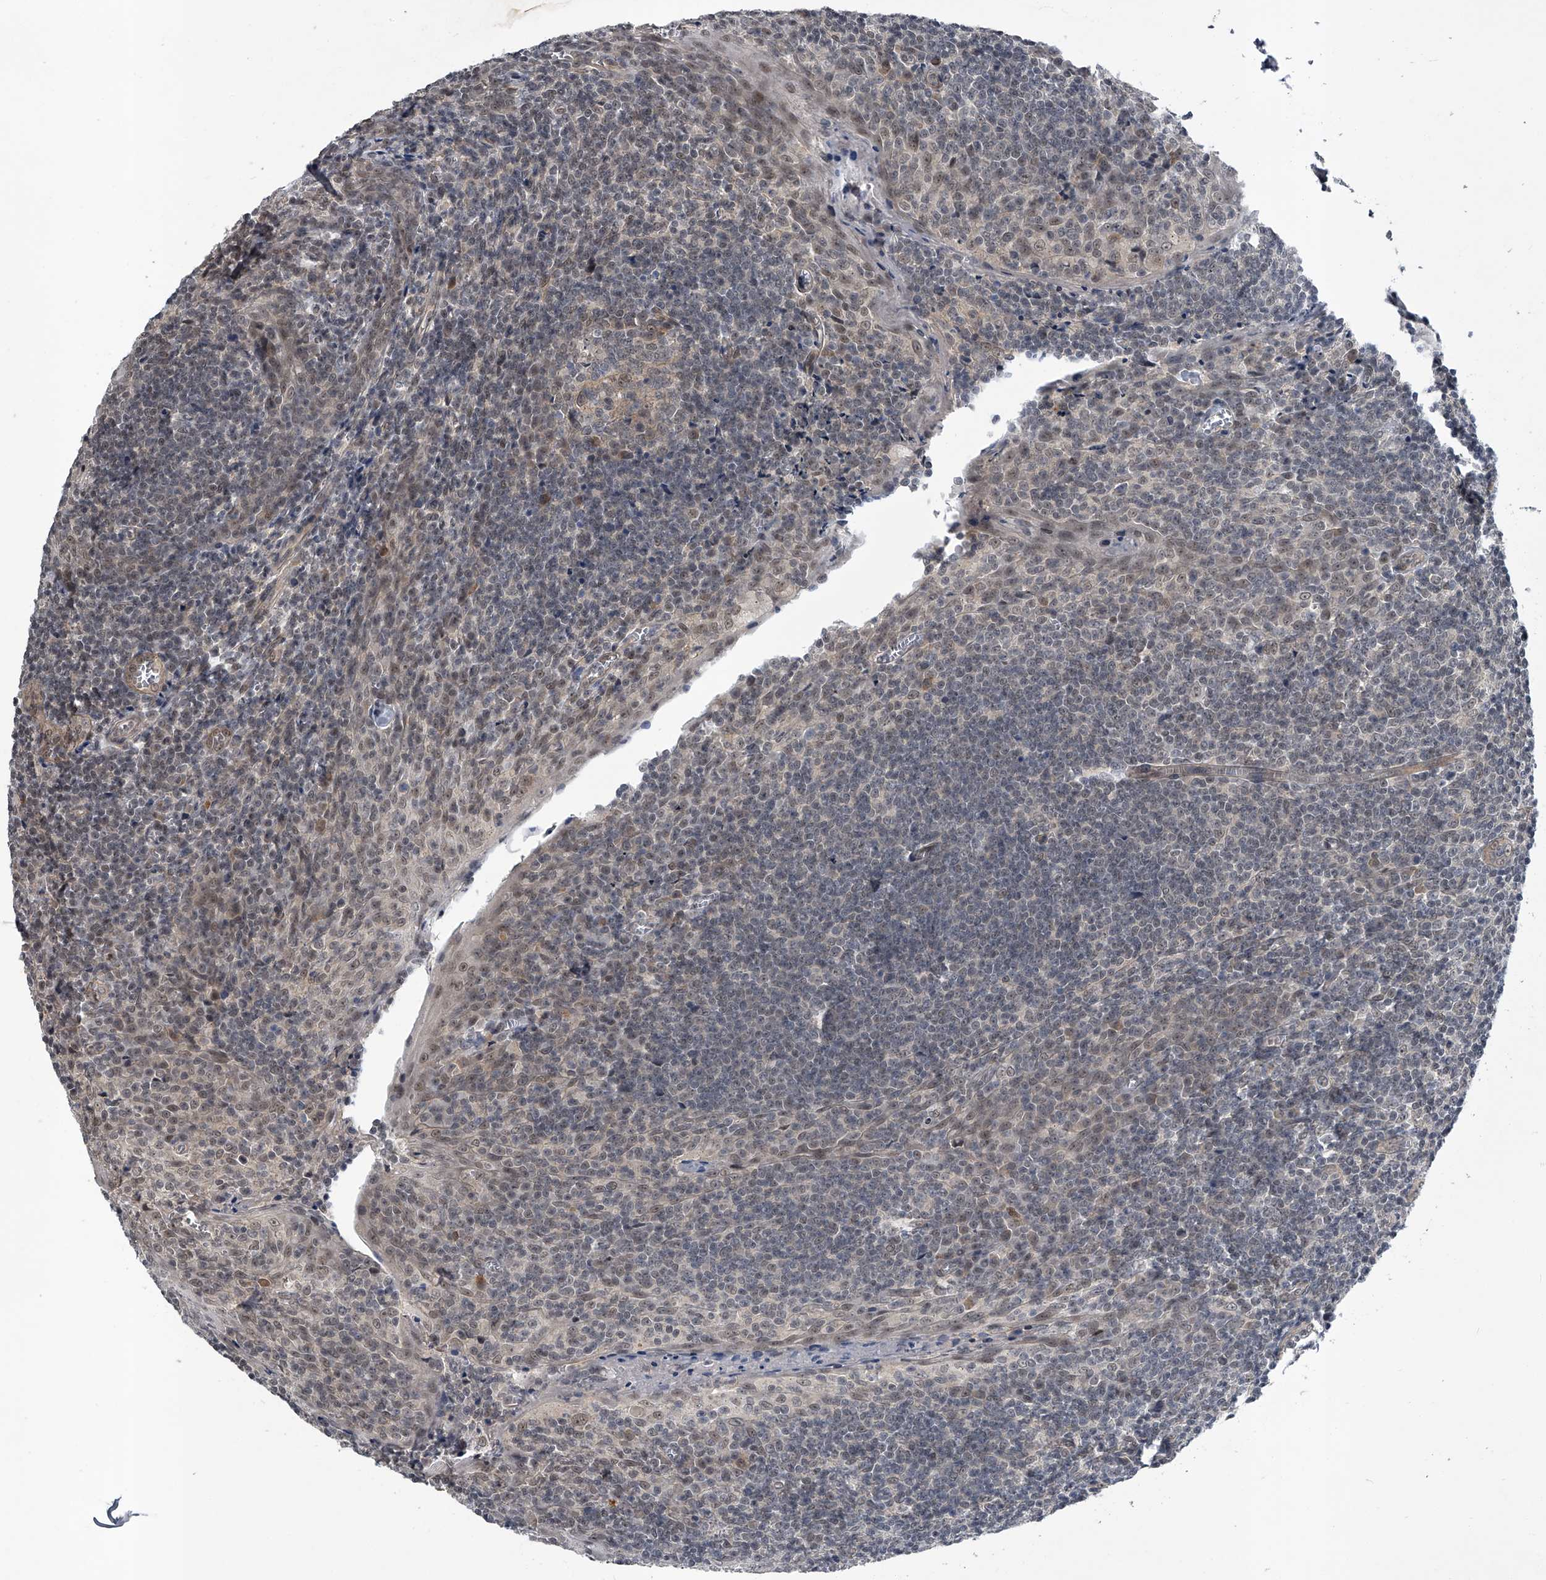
{"staining": {"intensity": "negative", "quantity": "none", "location": "none"}, "tissue": "tonsil", "cell_type": "Germinal center cells", "image_type": "normal", "snomed": [{"axis": "morphology", "description": "Normal tissue, NOS"}, {"axis": "topography", "description": "Tonsil"}], "caption": "This is a image of immunohistochemistry (IHC) staining of normal tonsil, which shows no positivity in germinal center cells. (DAB (3,3'-diaminobenzidine) IHC with hematoxylin counter stain).", "gene": "SLC12A8", "patient": {"sex": "male", "age": 27}}